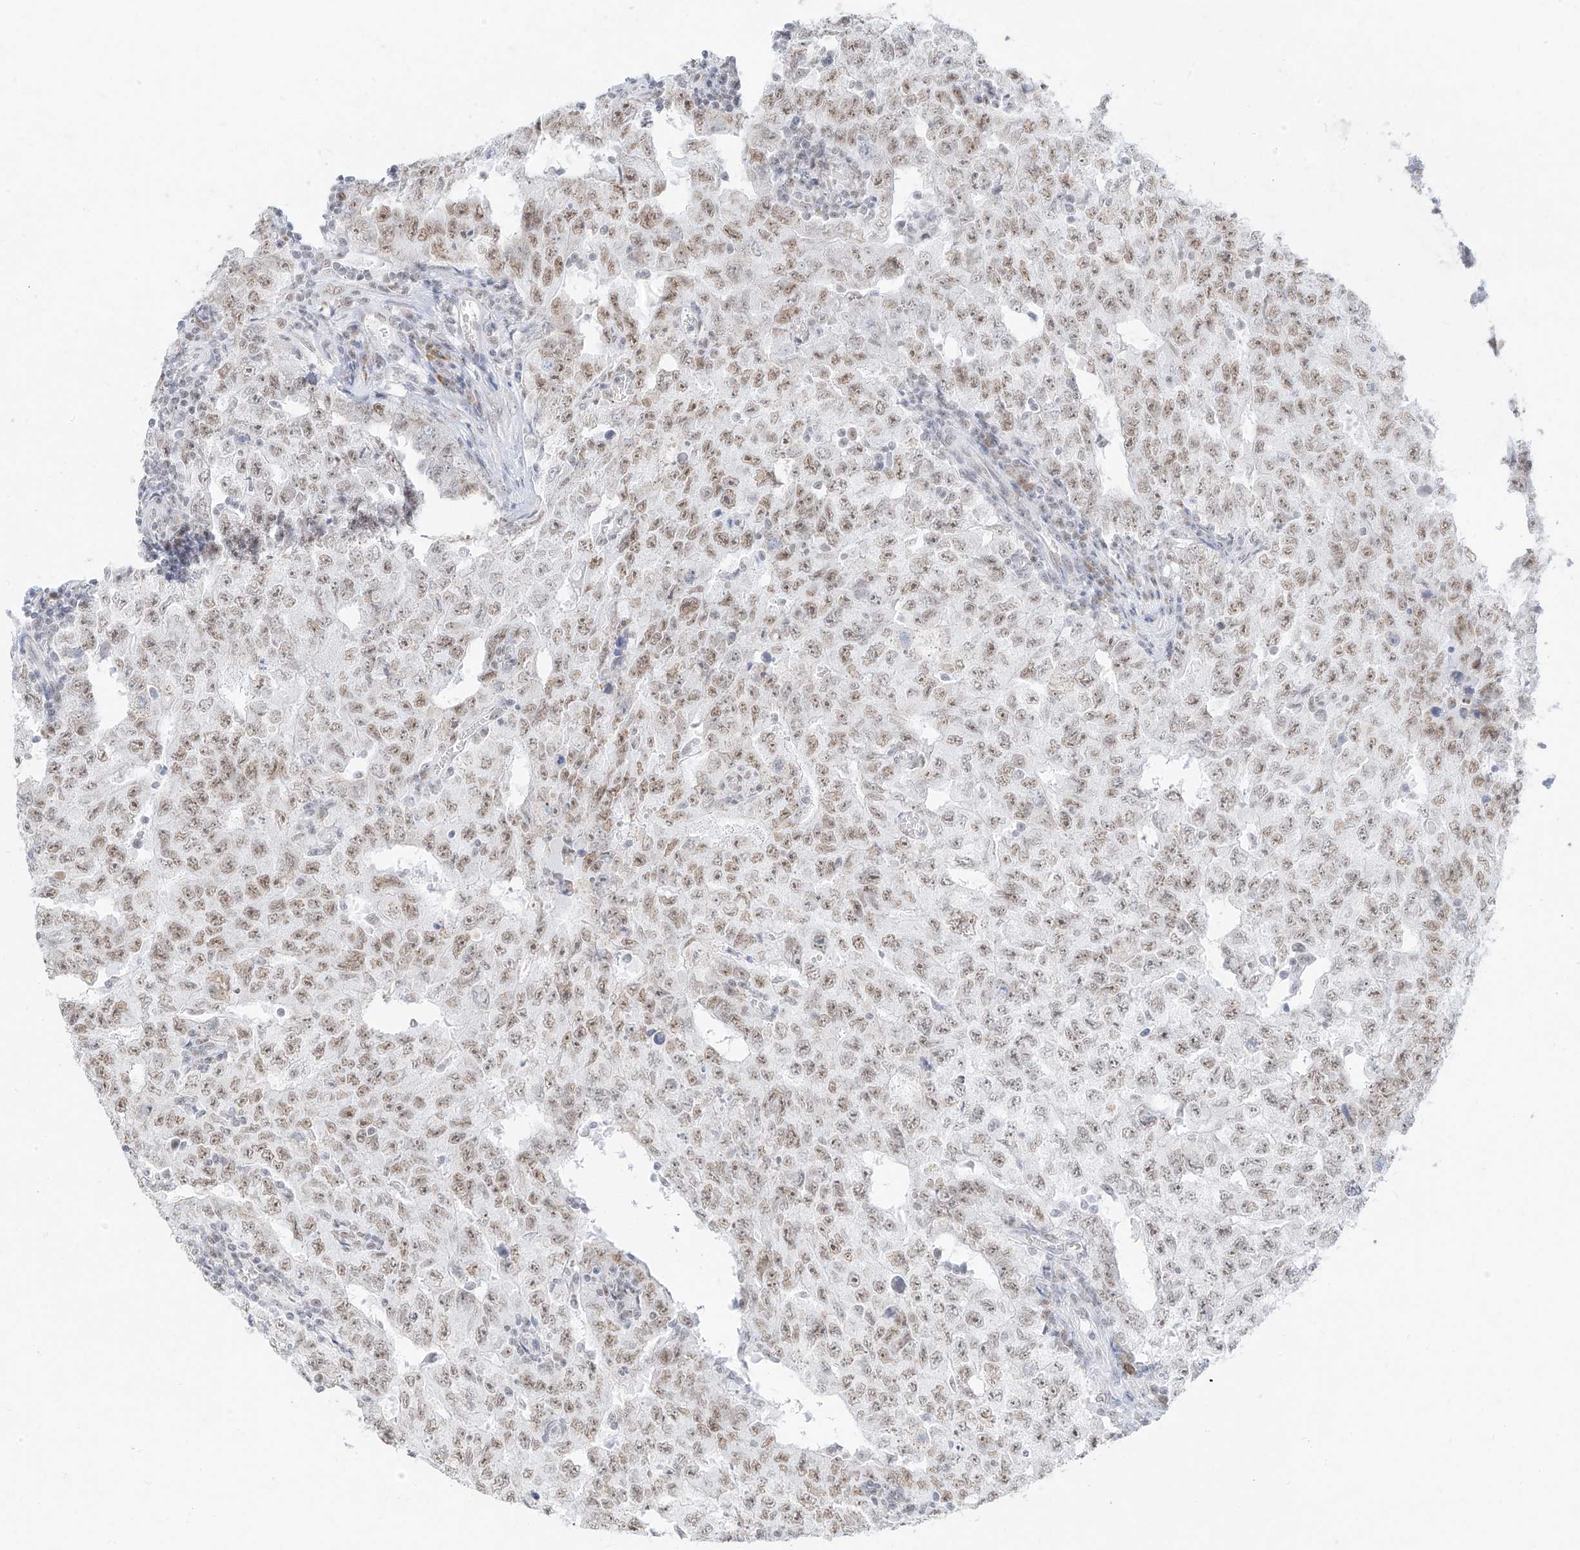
{"staining": {"intensity": "moderate", "quantity": ">75%", "location": "nuclear"}, "tissue": "testis cancer", "cell_type": "Tumor cells", "image_type": "cancer", "snomed": [{"axis": "morphology", "description": "Carcinoma, Embryonal, NOS"}, {"axis": "topography", "description": "Testis"}], "caption": "Immunohistochemical staining of human testis embryonal carcinoma shows moderate nuclear protein positivity in approximately >75% of tumor cells.", "gene": "SUPT5H", "patient": {"sex": "male", "age": 26}}